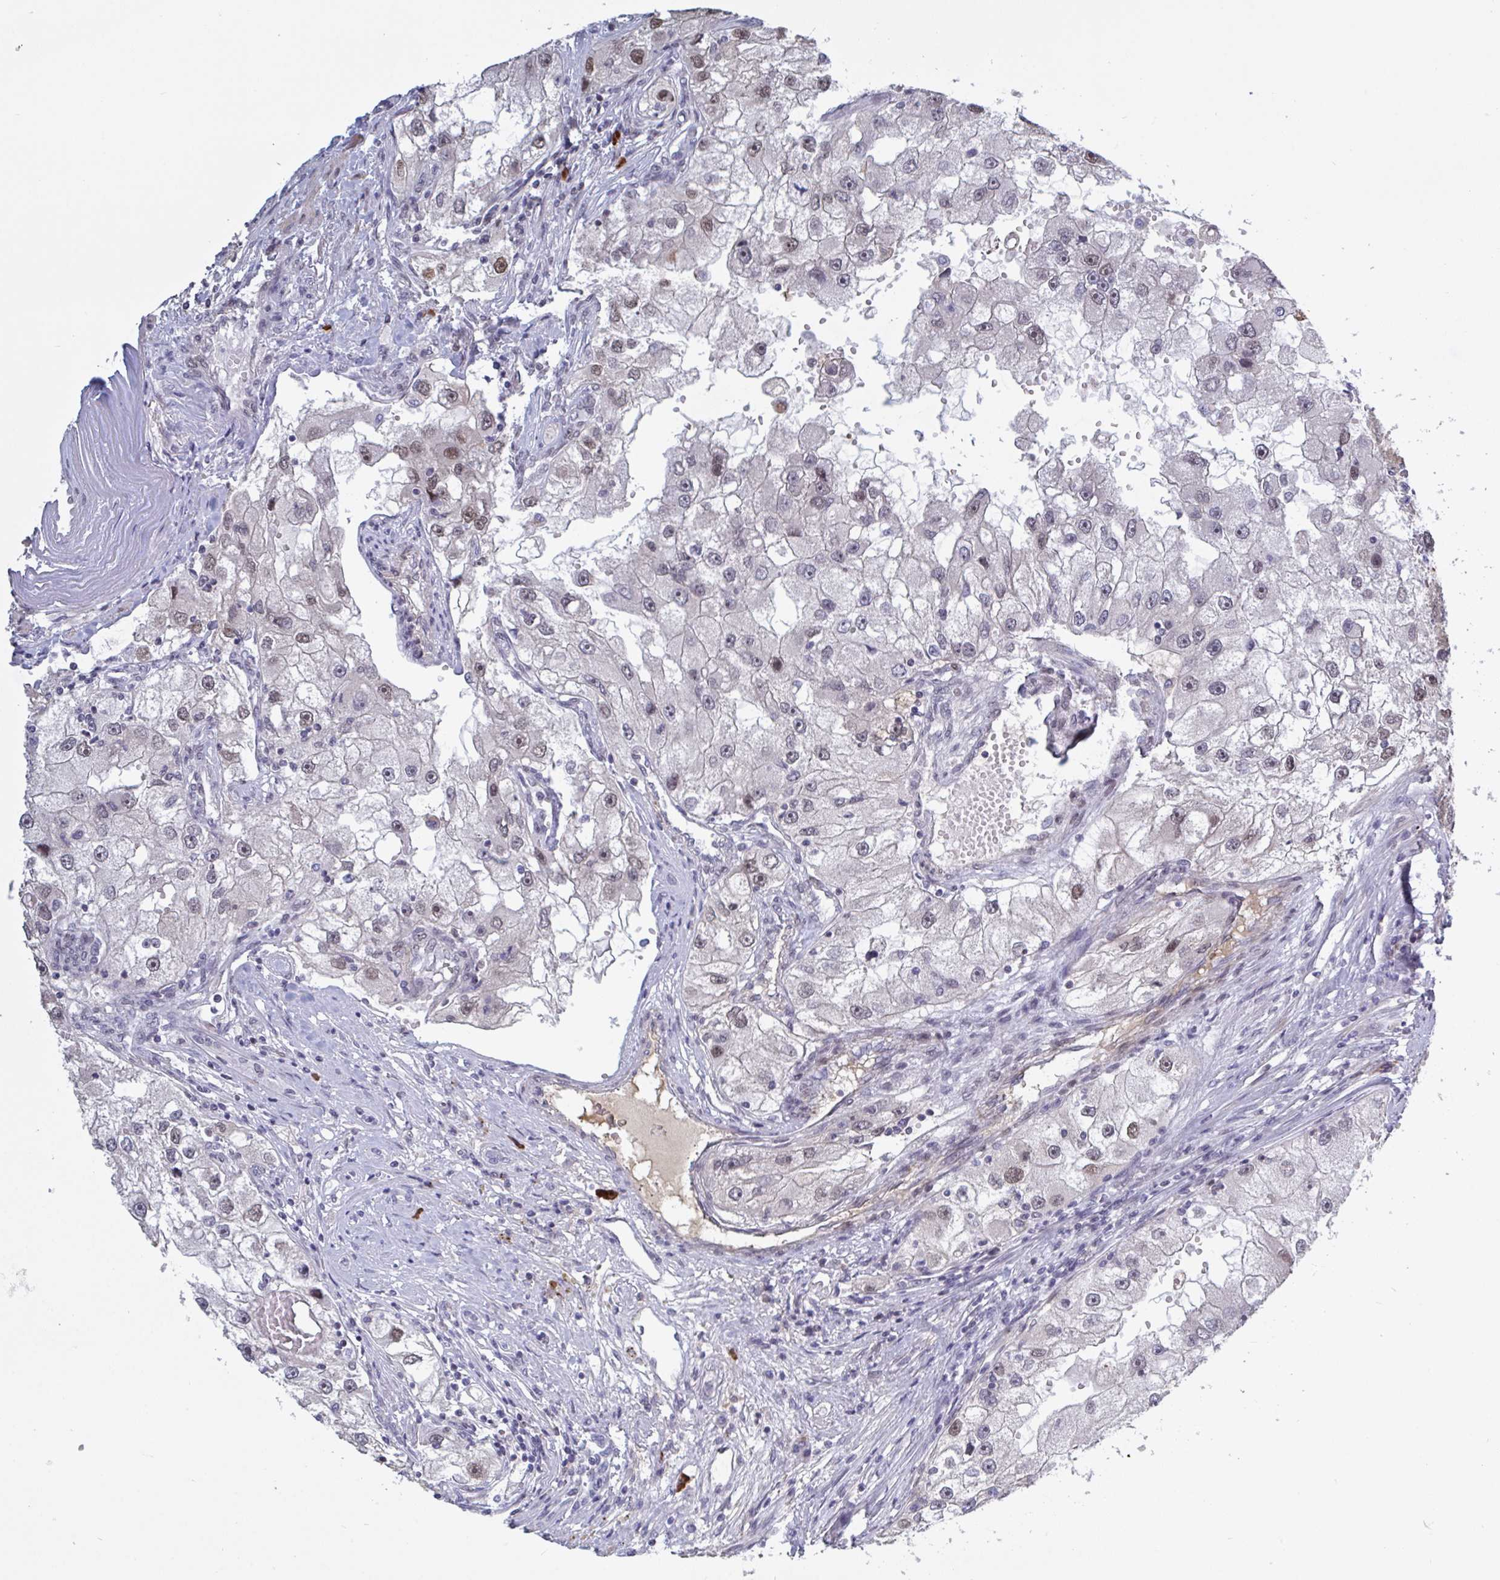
{"staining": {"intensity": "weak", "quantity": "25%-75%", "location": "nuclear"}, "tissue": "renal cancer", "cell_type": "Tumor cells", "image_type": "cancer", "snomed": [{"axis": "morphology", "description": "Adenocarcinoma, NOS"}, {"axis": "topography", "description": "Kidney"}], "caption": "High-magnification brightfield microscopy of renal cancer stained with DAB (brown) and counterstained with hematoxylin (blue). tumor cells exhibit weak nuclear expression is identified in about25%-75% of cells.", "gene": "BCL7B", "patient": {"sex": "male", "age": 63}}